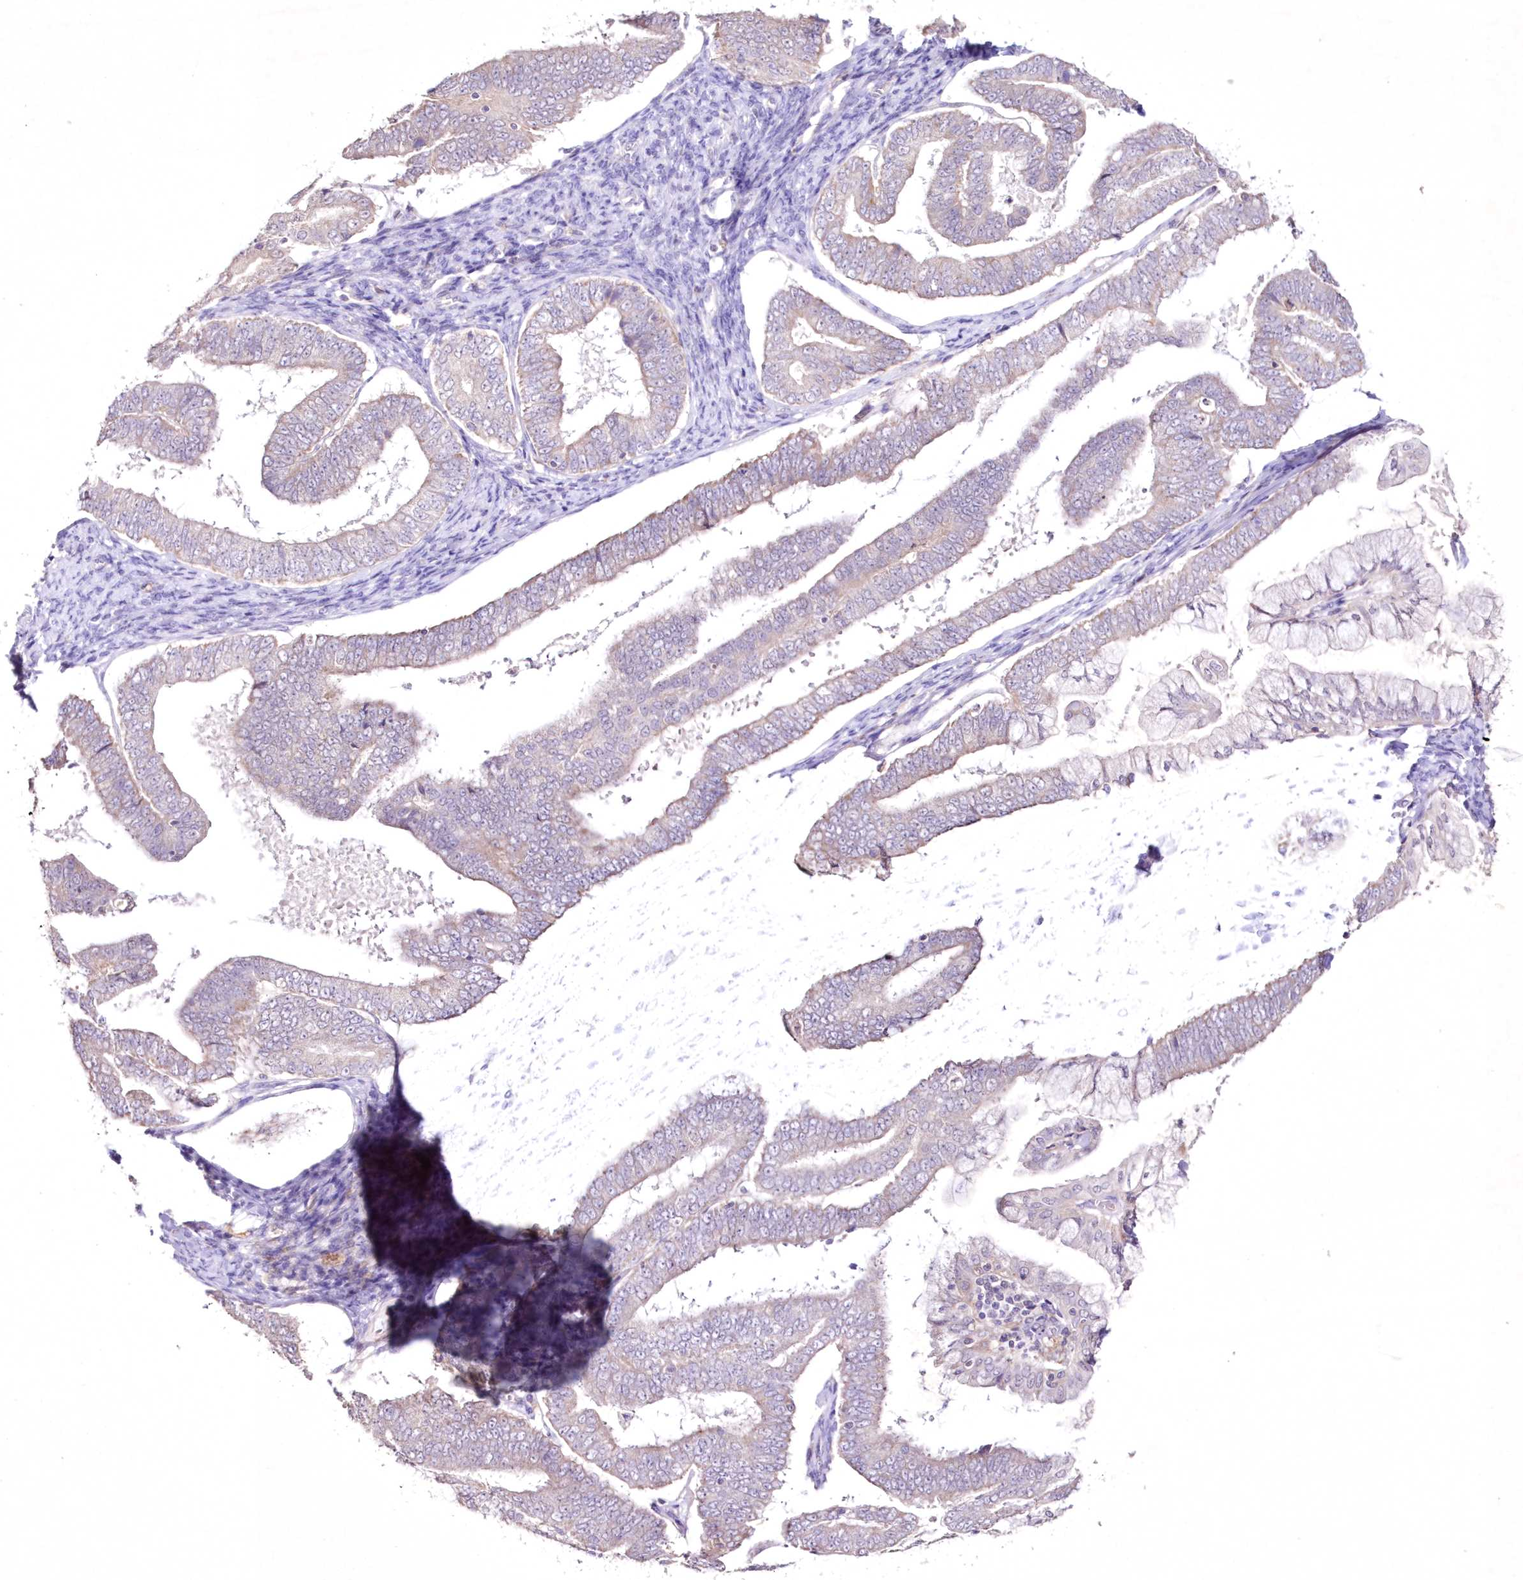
{"staining": {"intensity": "weak", "quantity": "<25%", "location": "cytoplasmic/membranous"}, "tissue": "endometrial cancer", "cell_type": "Tumor cells", "image_type": "cancer", "snomed": [{"axis": "morphology", "description": "Adenocarcinoma, NOS"}, {"axis": "topography", "description": "Endometrium"}], "caption": "Protein analysis of adenocarcinoma (endometrial) reveals no significant staining in tumor cells. (Immunohistochemistry, brightfield microscopy, high magnification).", "gene": "NEU4", "patient": {"sex": "female", "age": 63}}